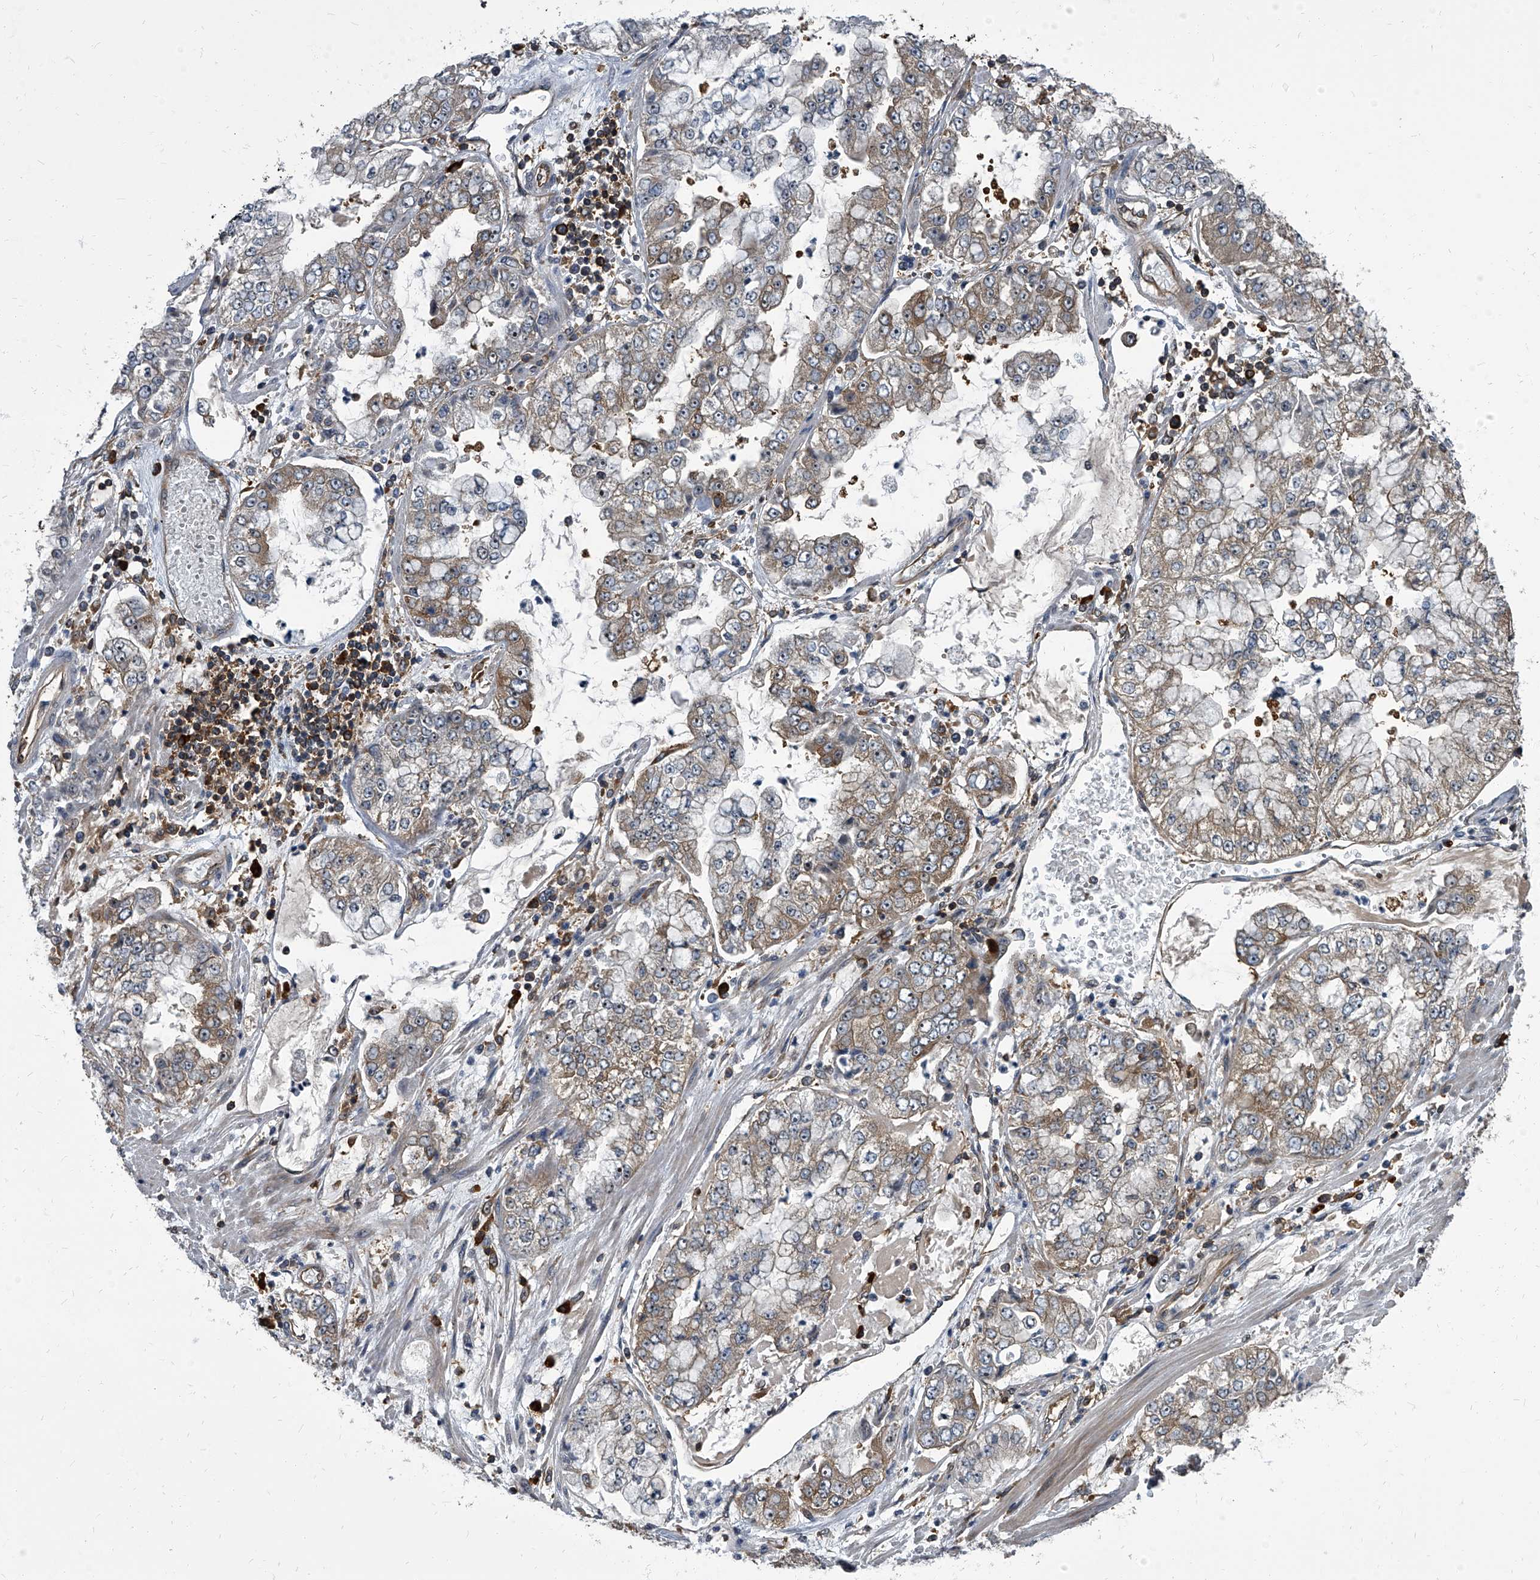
{"staining": {"intensity": "weak", "quantity": ">75%", "location": "cytoplasmic/membranous"}, "tissue": "stomach cancer", "cell_type": "Tumor cells", "image_type": "cancer", "snomed": [{"axis": "morphology", "description": "Adenocarcinoma, NOS"}, {"axis": "topography", "description": "Stomach"}], "caption": "About >75% of tumor cells in human stomach adenocarcinoma display weak cytoplasmic/membranous protein staining as visualized by brown immunohistochemical staining.", "gene": "CDV3", "patient": {"sex": "male", "age": 76}}